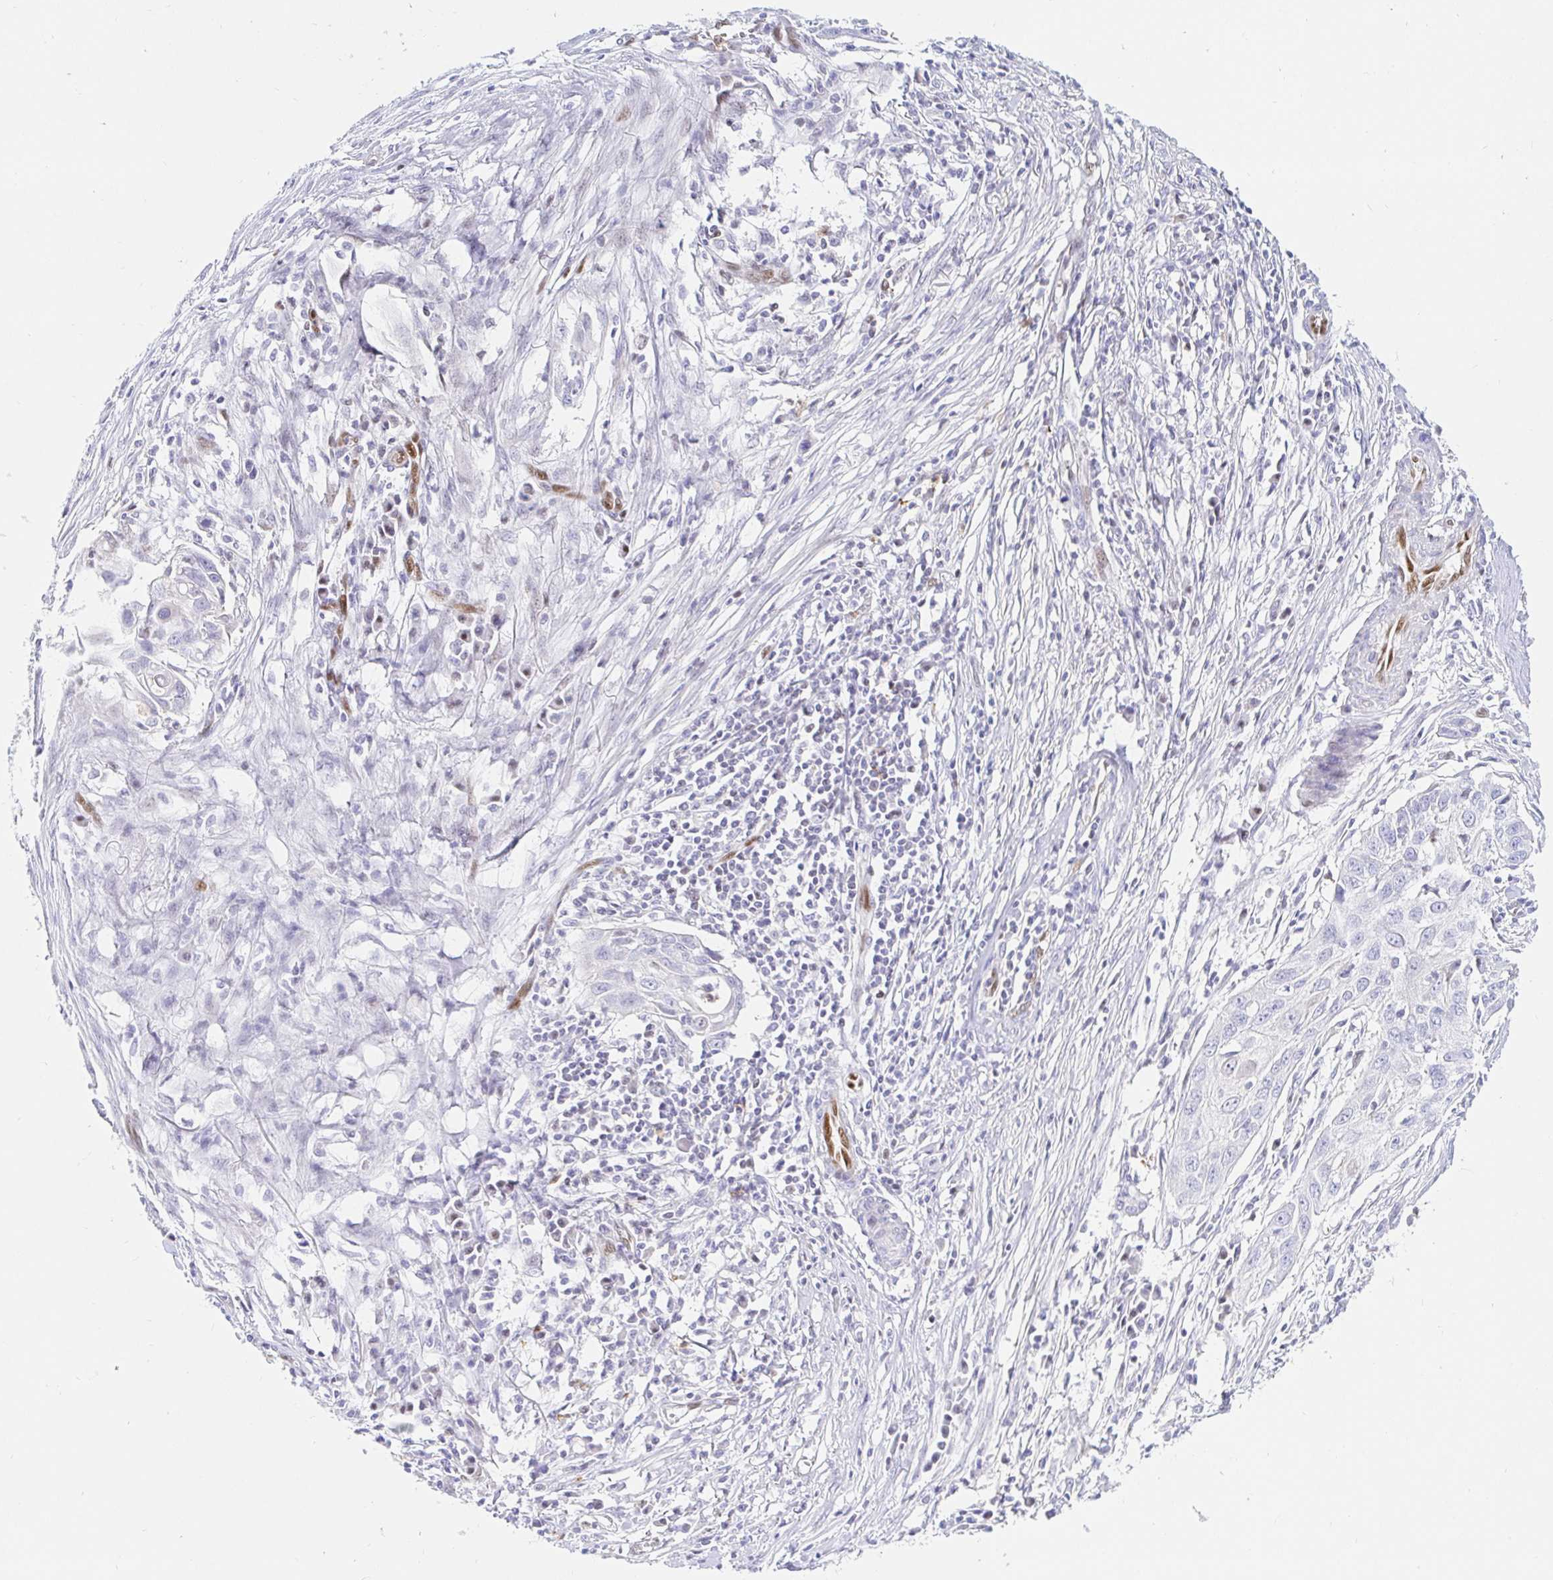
{"staining": {"intensity": "negative", "quantity": "none", "location": "none"}, "tissue": "skin cancer", "cell_type": "Tumor cells", "image_type": "cancer", "snomed": [{"axis": "morphology", "description": "Squamous cell carcinoma, NOS"}, {"axis": "topography", "description": "Skin"}, {"axis": "topography", "description": "Vulva"}], "caption": "Protein analysis of skin cancer (squamous cell carcinoma) demonstrates no significant expression in tumor cells.", "gene": "HINFP", "patient": {"sex": "female", "age": 83}}